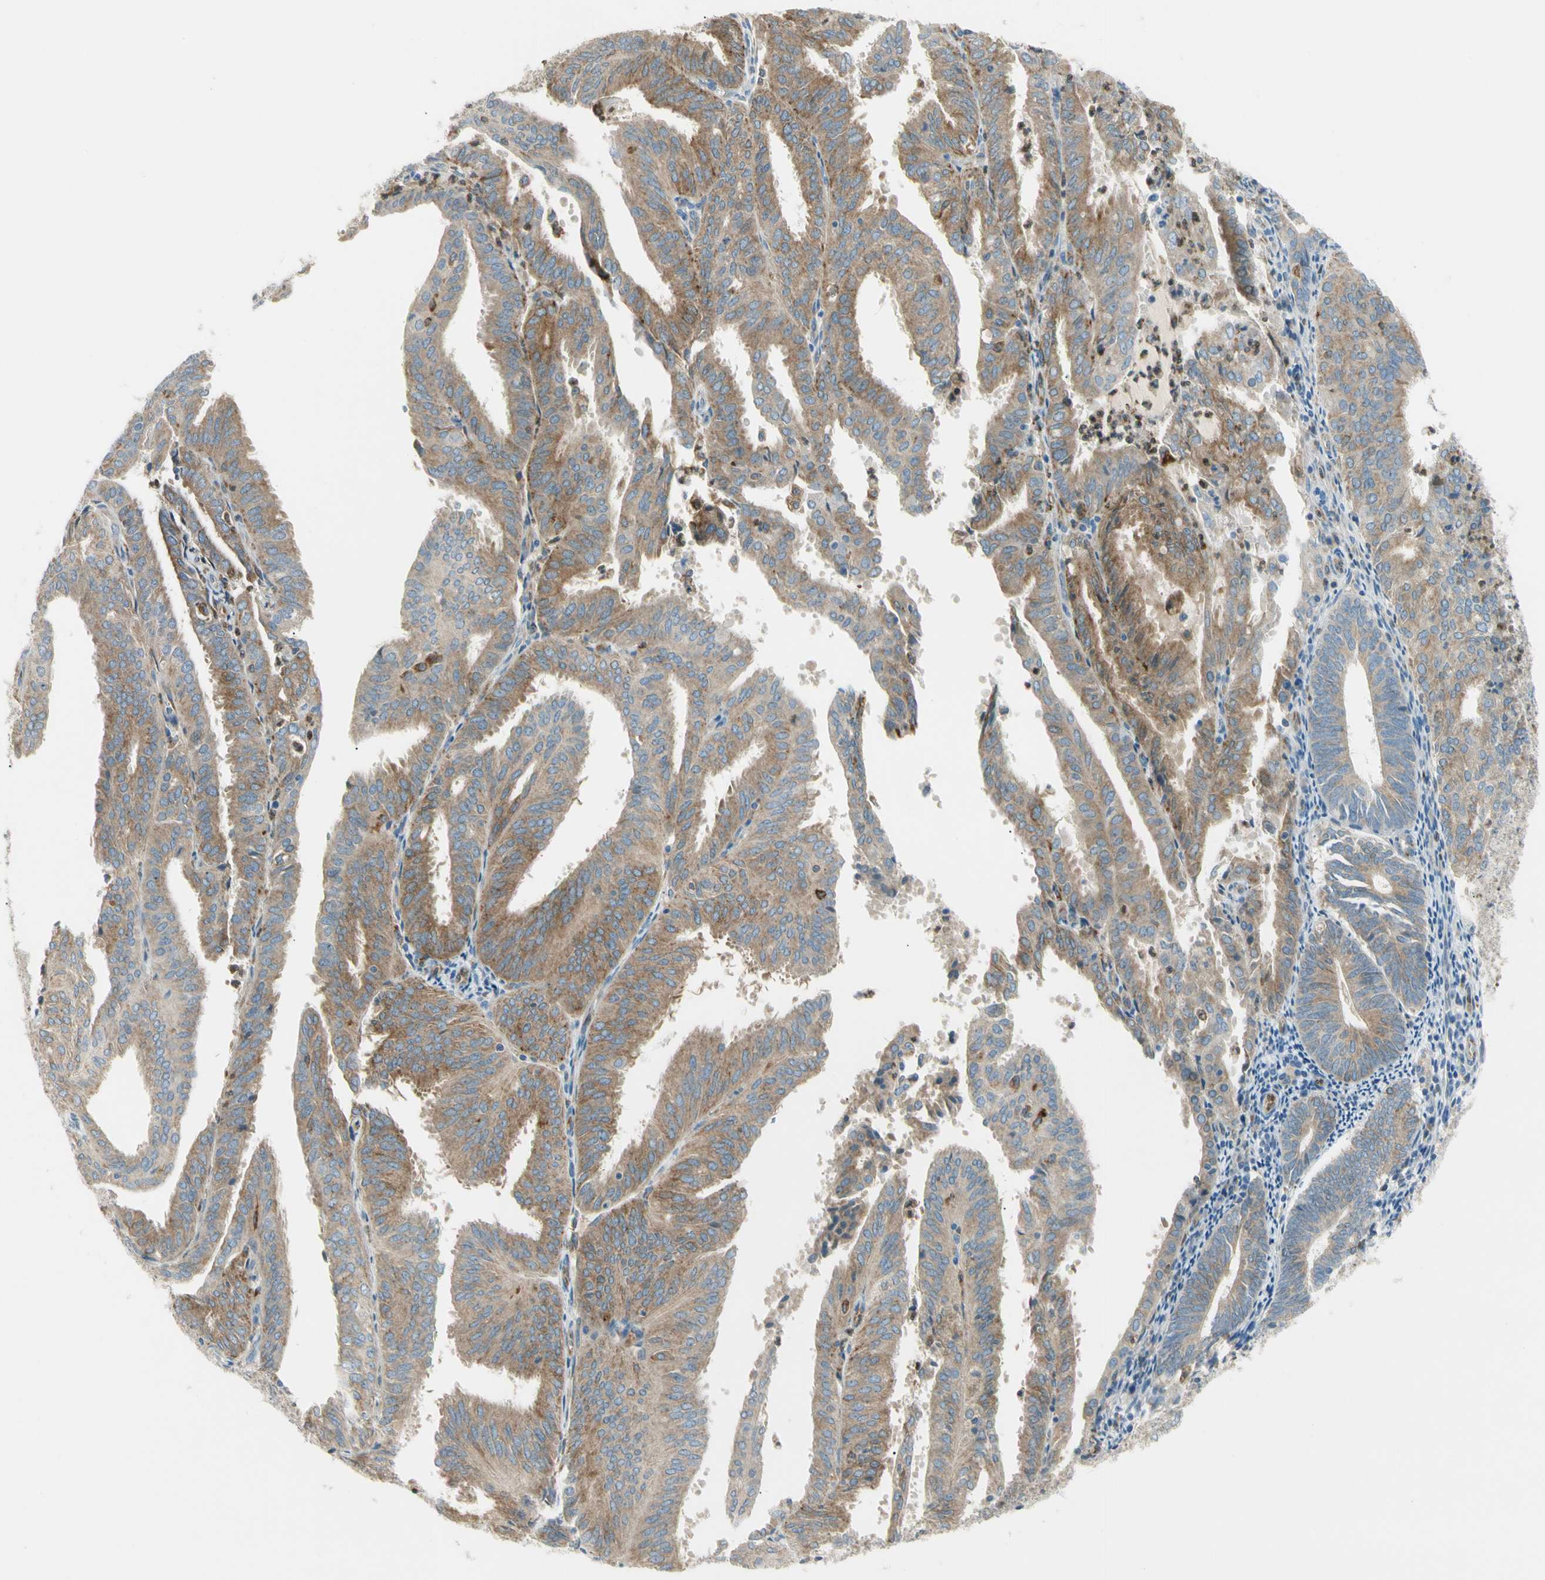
{"staining": {"intensity": "moderate", "quantity": ">75%", "location": "cytoplasmic/membranous"}, "tissue": "endometrial cancer", "cell_type": "Tumor cells", "image_type": "cancer", "snomed": [{"axis": "morphology", "description": "Adenocarcinoma, NOS"}, {"axis": "topography", "description": "Uterus"}], "caption": "This micrograph exhibits immunohistochemistry (IHC) staining of human adenocarcinoma (endometrial), with medium moderate cytoplasmic/membranous positivity in about >75% of tumor cells.", "gene": "LPCAT2", "patient": {"sex": "female", "age": 60}}